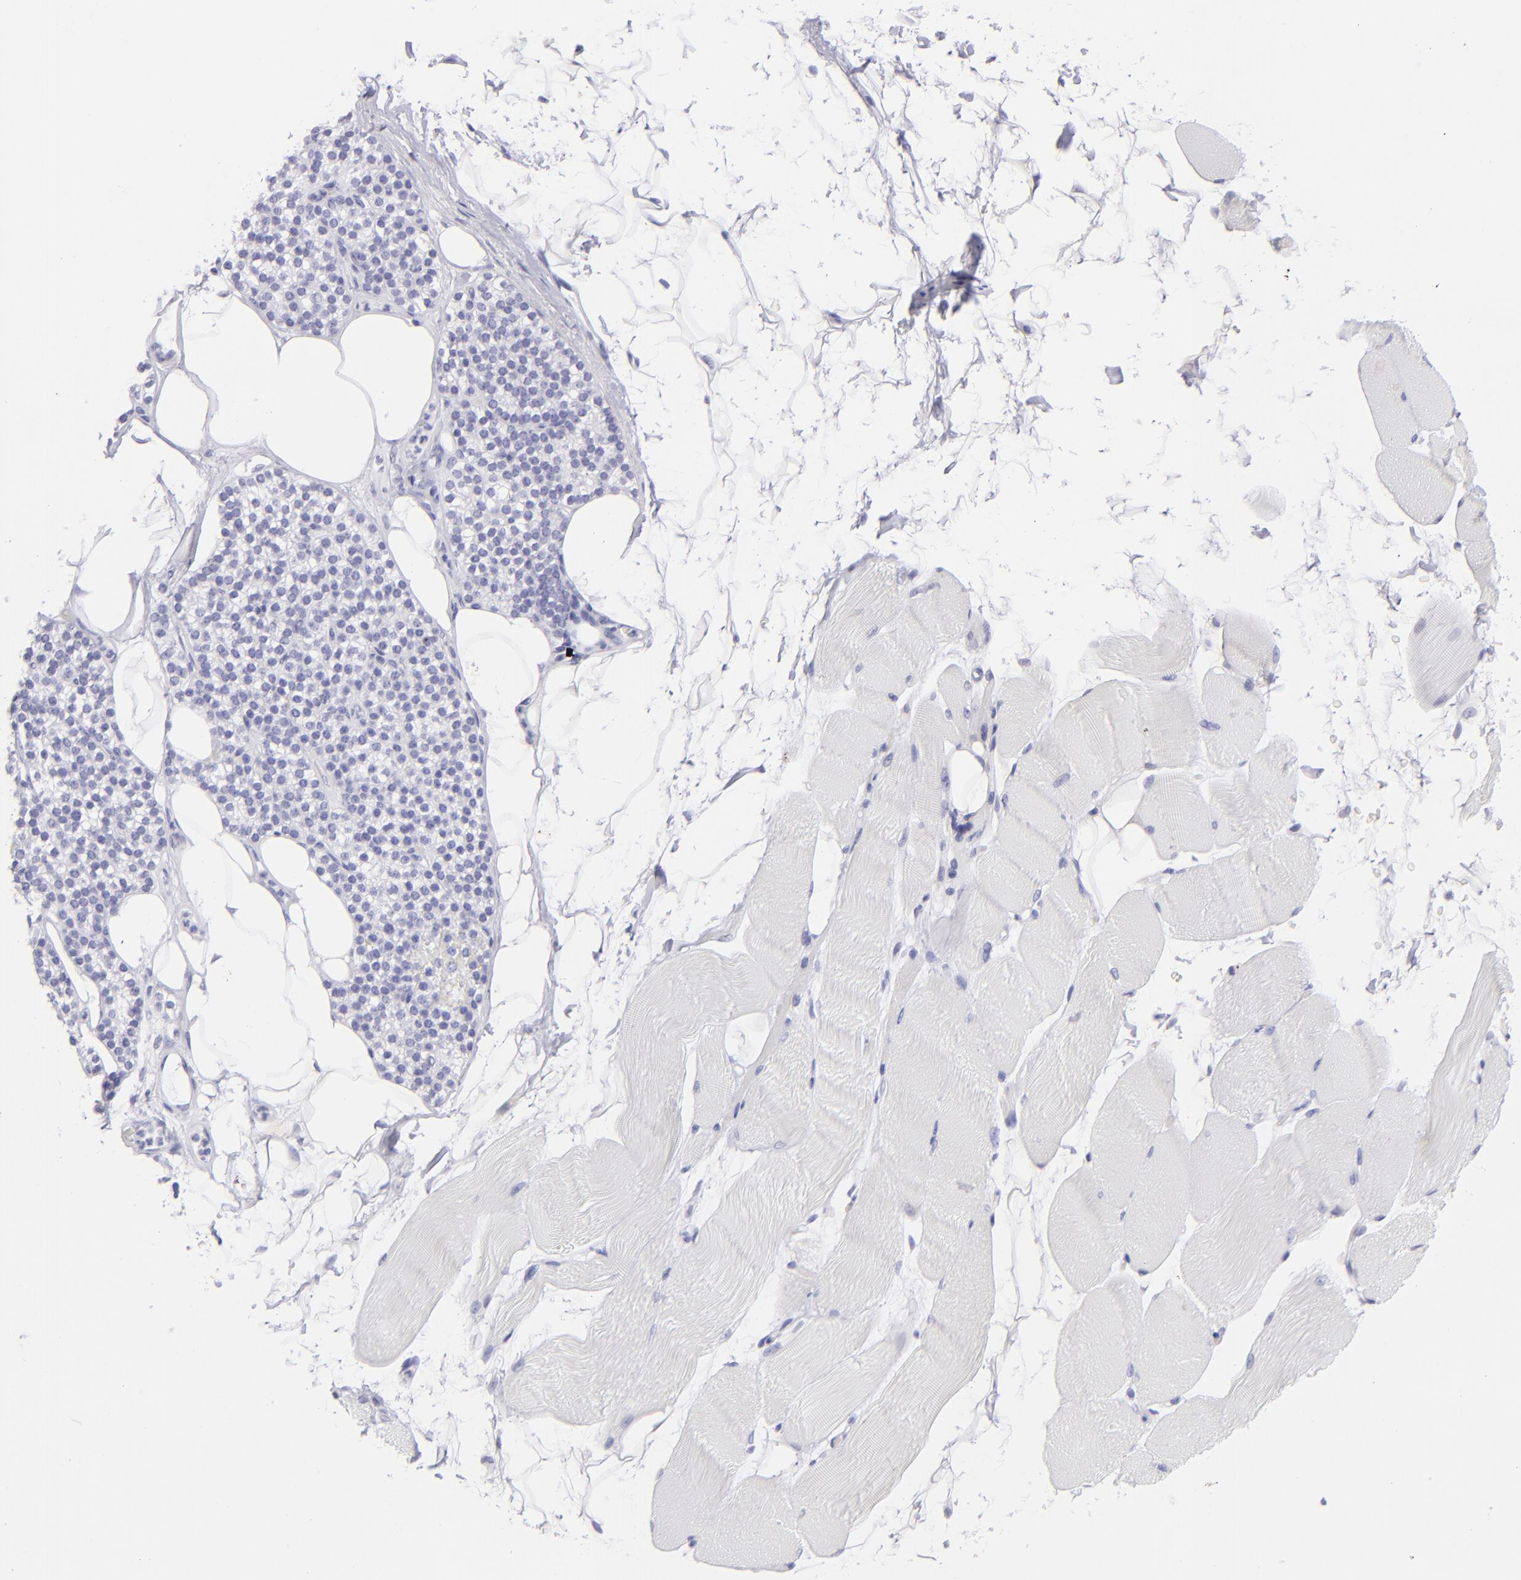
{"staining": {"intensity": "negative", "quantity": "none", "location": "none"}, "tissue": "skeletal muscle", "cell_type": "Myocytes", "image_type": "normal", "snomed": [{"axis": "morphology", "description": "Normal tissue, NOS"}, {"axis": "topography", "description": "Skeletal muscle"}, {"axis": "topography", "description": "Parathyroid gland"}], "caption": "DAB (3,3'-diaminobenzidine) immunohistochemical staining of unremarkable skeletal muscle reveals no significant expression in myocytes.", "gene": "SLC1A3", "patient": {"sex": "female", "age": 37}}